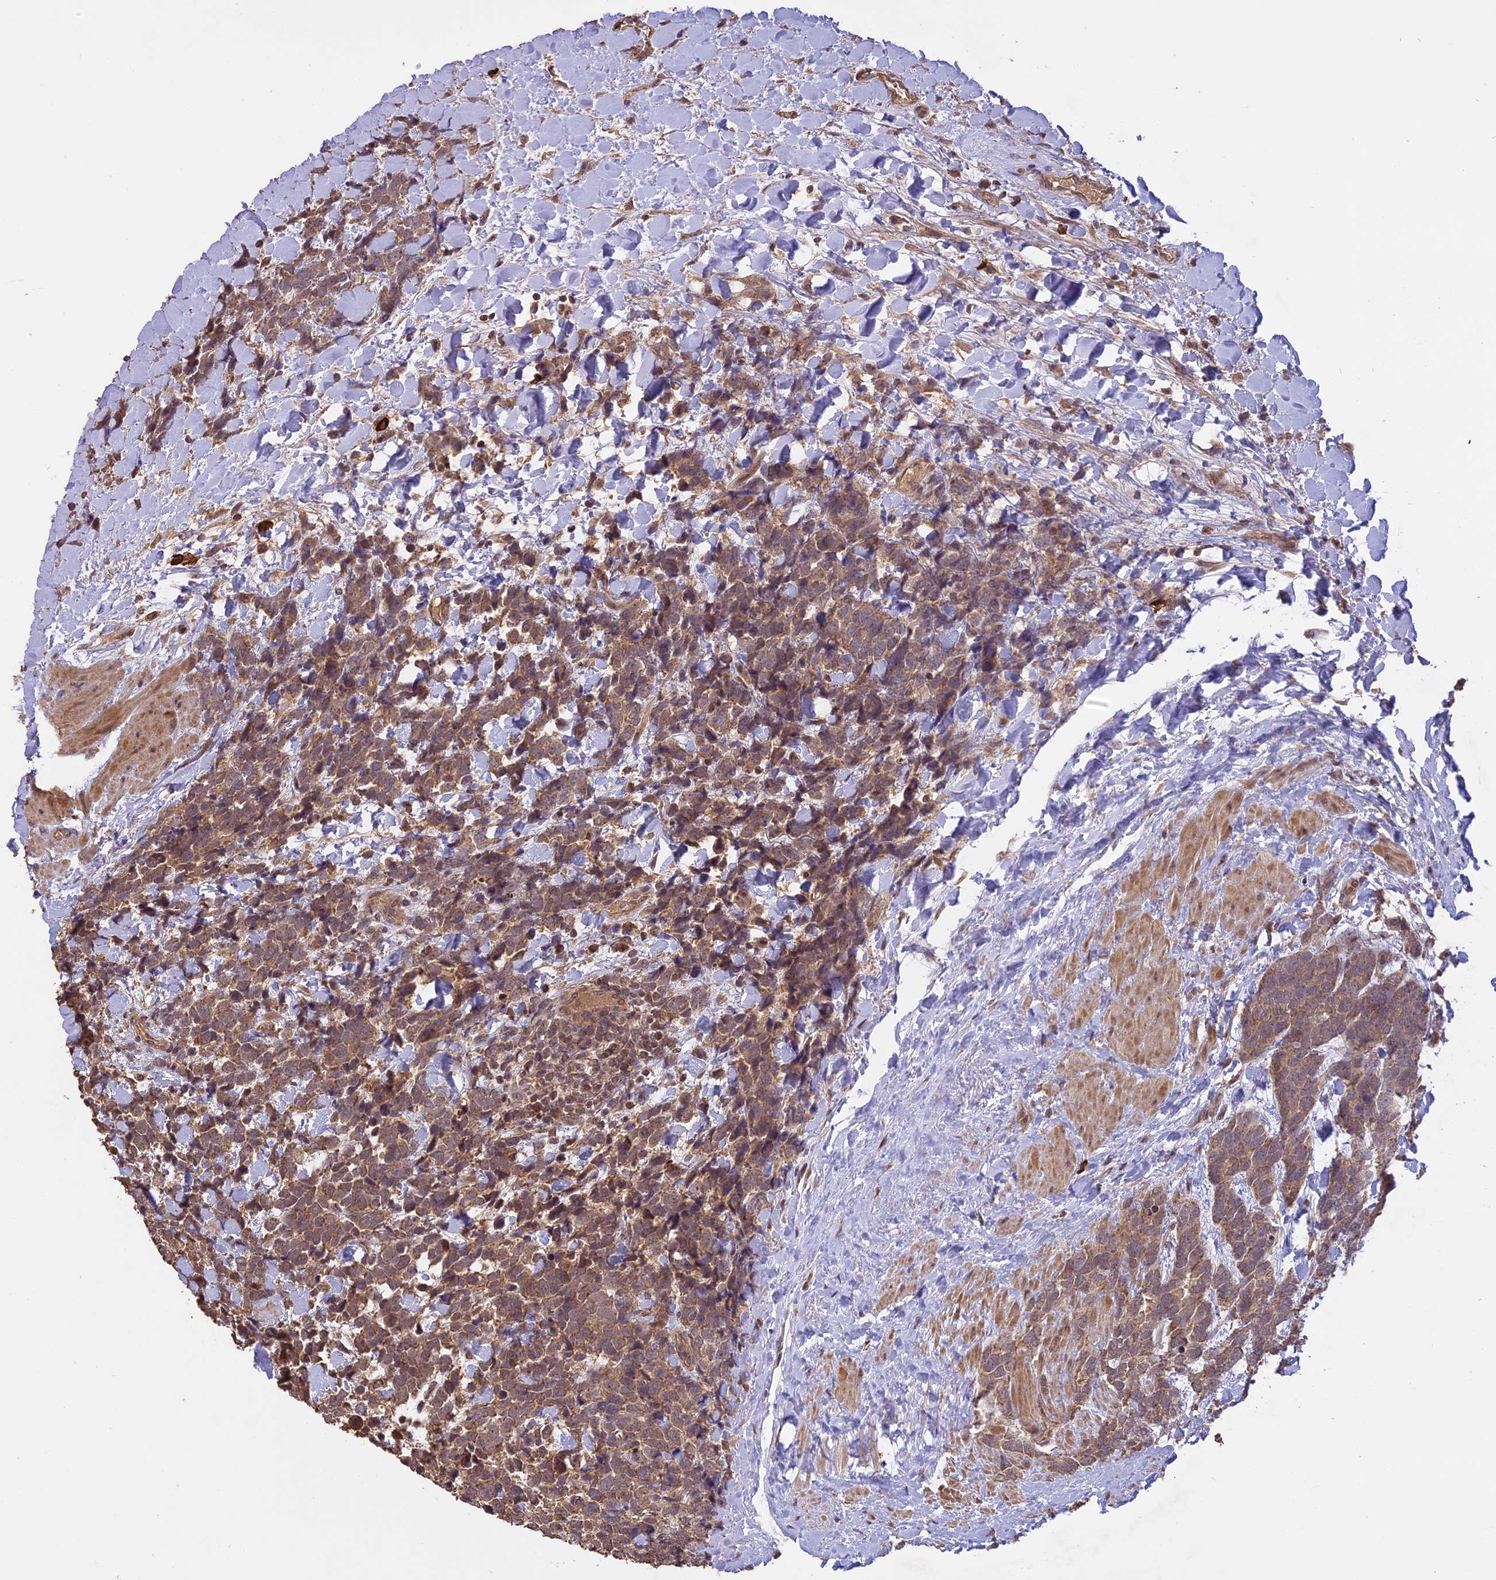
{"staining": {"intensity": "moderate", "quantity": ">75%", "location": "cytoplasmic/membranous"}, "tissue": "urothelial cancer", "cell_type": "Tumor cells", "image_type": "cancer", "snomed": [{"axis": "morphology", "description": "Urothelial carcinoma, High grade"}, {"axis": "topography", "description": "Urinary bladder"}], "caption": "This image reveals urothelial carcinoma (high-grade) stained with IHC to label a protein in brown. The cytoplasmic/membranous of tumor cells show moderate positivity for the protein. Nuclei are counter-stained blue.", "gene": "TIGD7", "patient": {"sex": "female", "age": 82}}